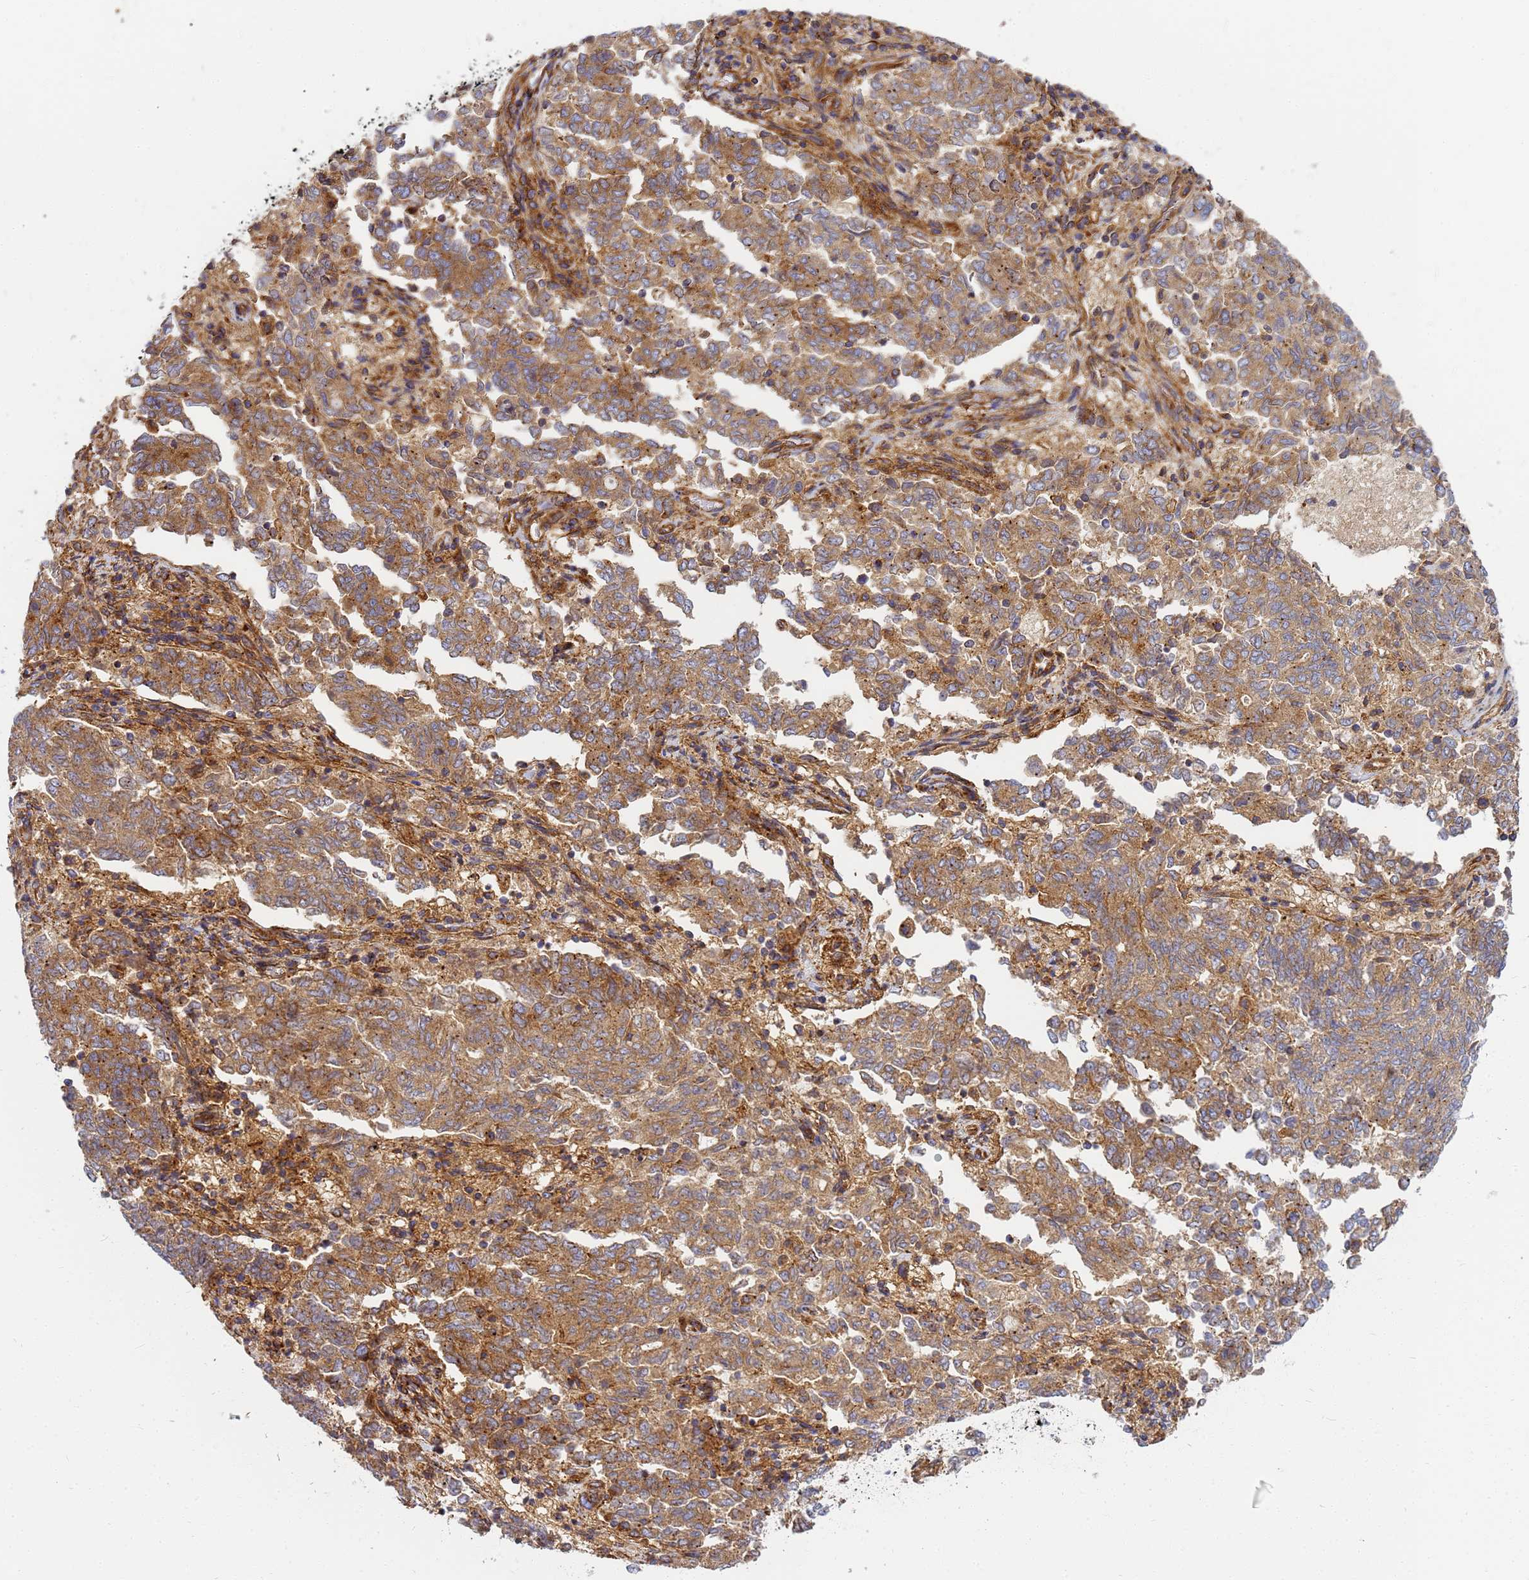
{"staining": {"intensity": "moderate", "quantity": ">75%", "location": "cytoplasmic/membranous"}, "tissue": "endometrial cancer", "cell_type": "Tumor cells", "image_type": "cancer", "snomed": [{"axis": "morphology", "description": "Adenocarcinoma, NOS"}, {"axis": "topography", "description": "Endometrium"}], "caption": "High-power microscopy captured an IHC micrograph of adenocarcinoma (endometrial), revealing moderate cytoplasmic/membranous positivity in approximately >75% of tumor cells. The protein is stained brown, and the nuclei are stained in blue (DAB IHC with brightfield microscopy, high magnification).", "gene": "C2CD5", "patient": {"sex": "female", "age": 80}}